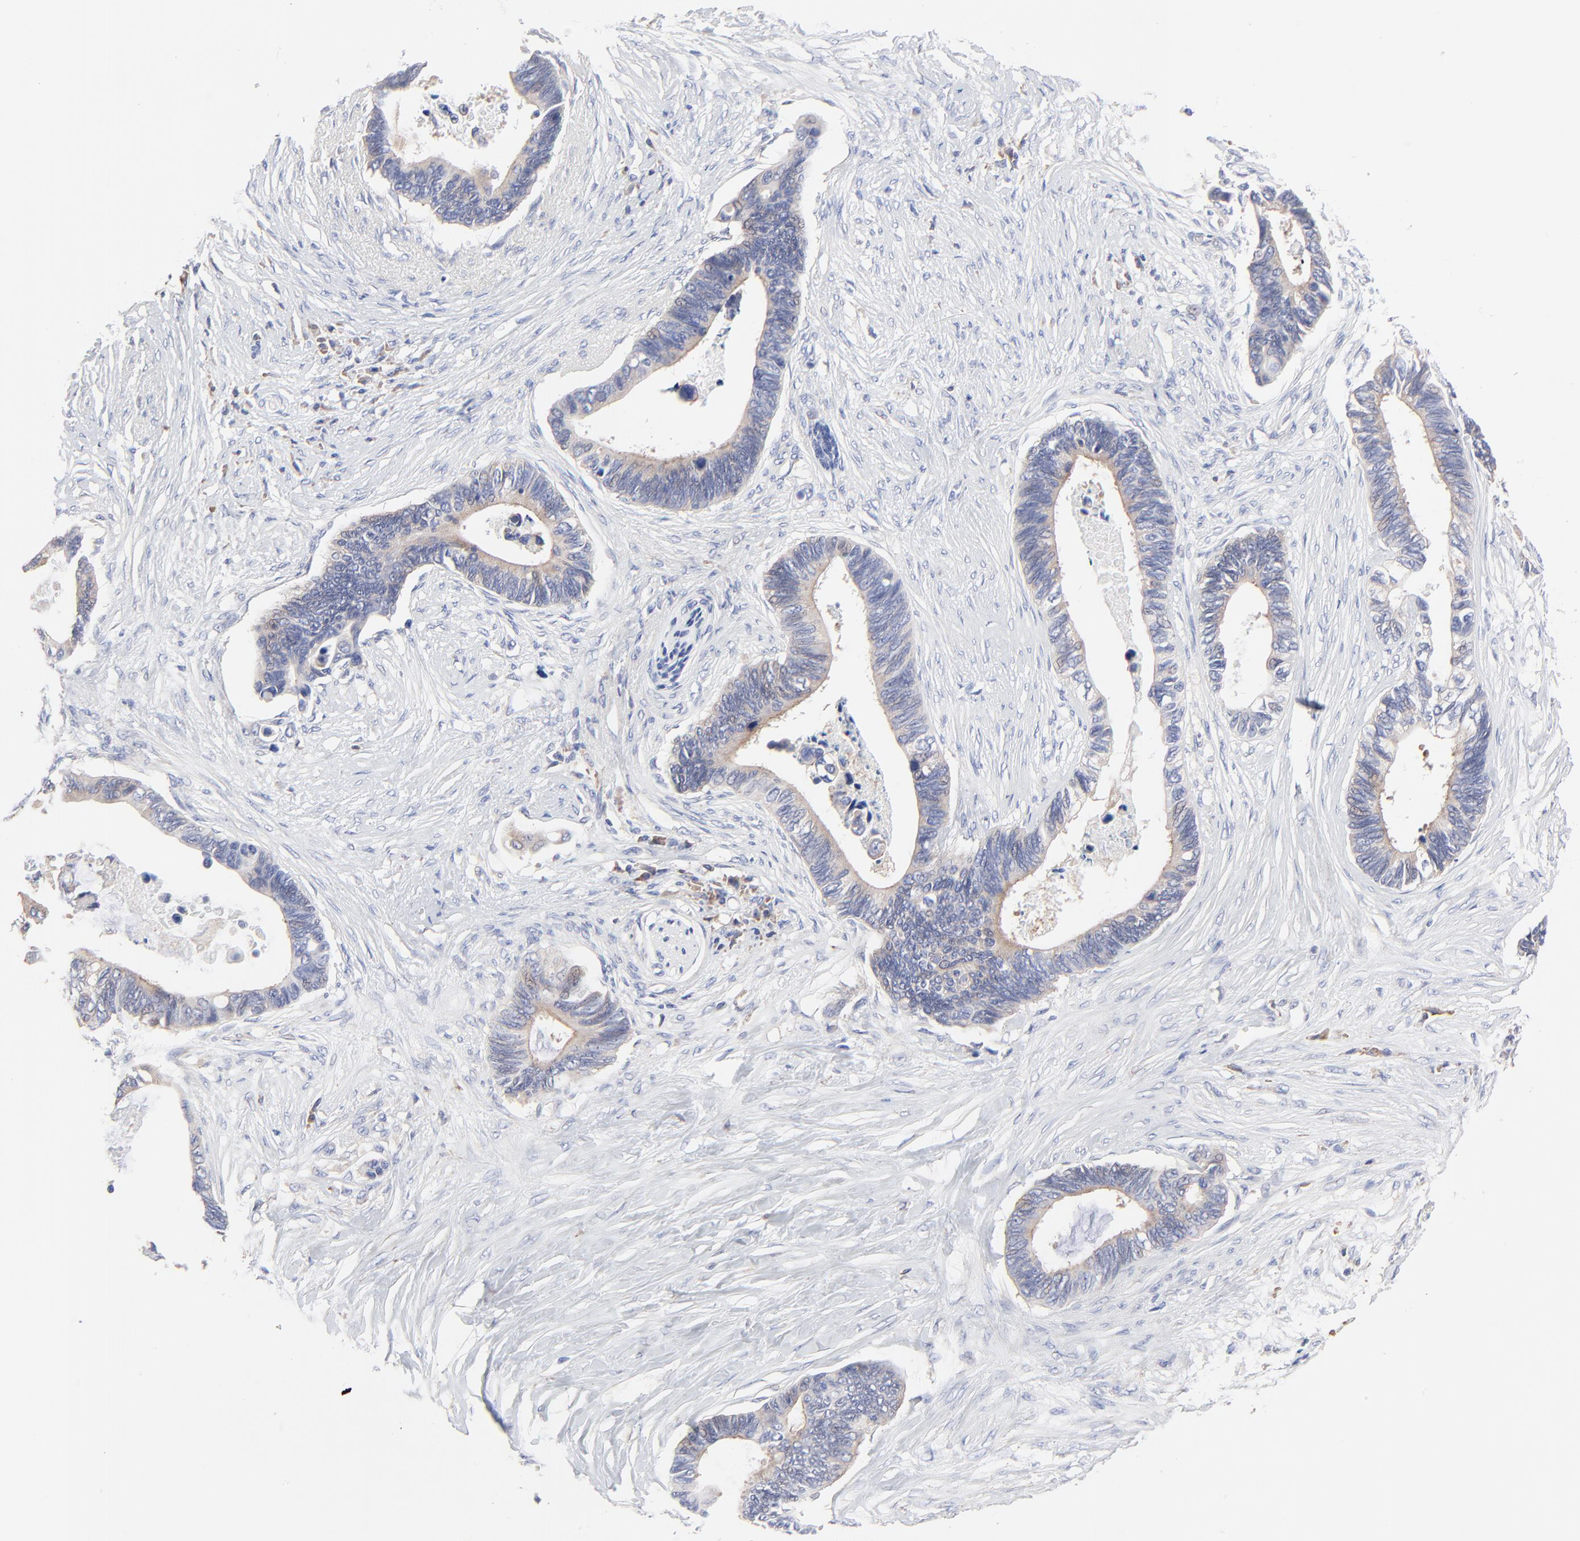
{"staining": {"intensity": "weak", "quantity": ">75%", "location": "cytoplasmic/membranous"}, "tissue": "pancreatic cancer", "cell_type": "Tumor cells", "image_type": "cancer", "snomed": [{"axis": "morphology", "description": "Adenocarcinoma, NOS"}, {"axis": "topography", "description": "Pancreas"}], "caption": "This micrograph exhibits immunohistochemistry (IHC) staining of pancreatic cancer (adenocarcinoma), with low weak cytoplasmic/membranous positivity in about >75% of tumor cells.", "gene": "PPFIBP2", "patient": {"sex": "female", "age": 70}}